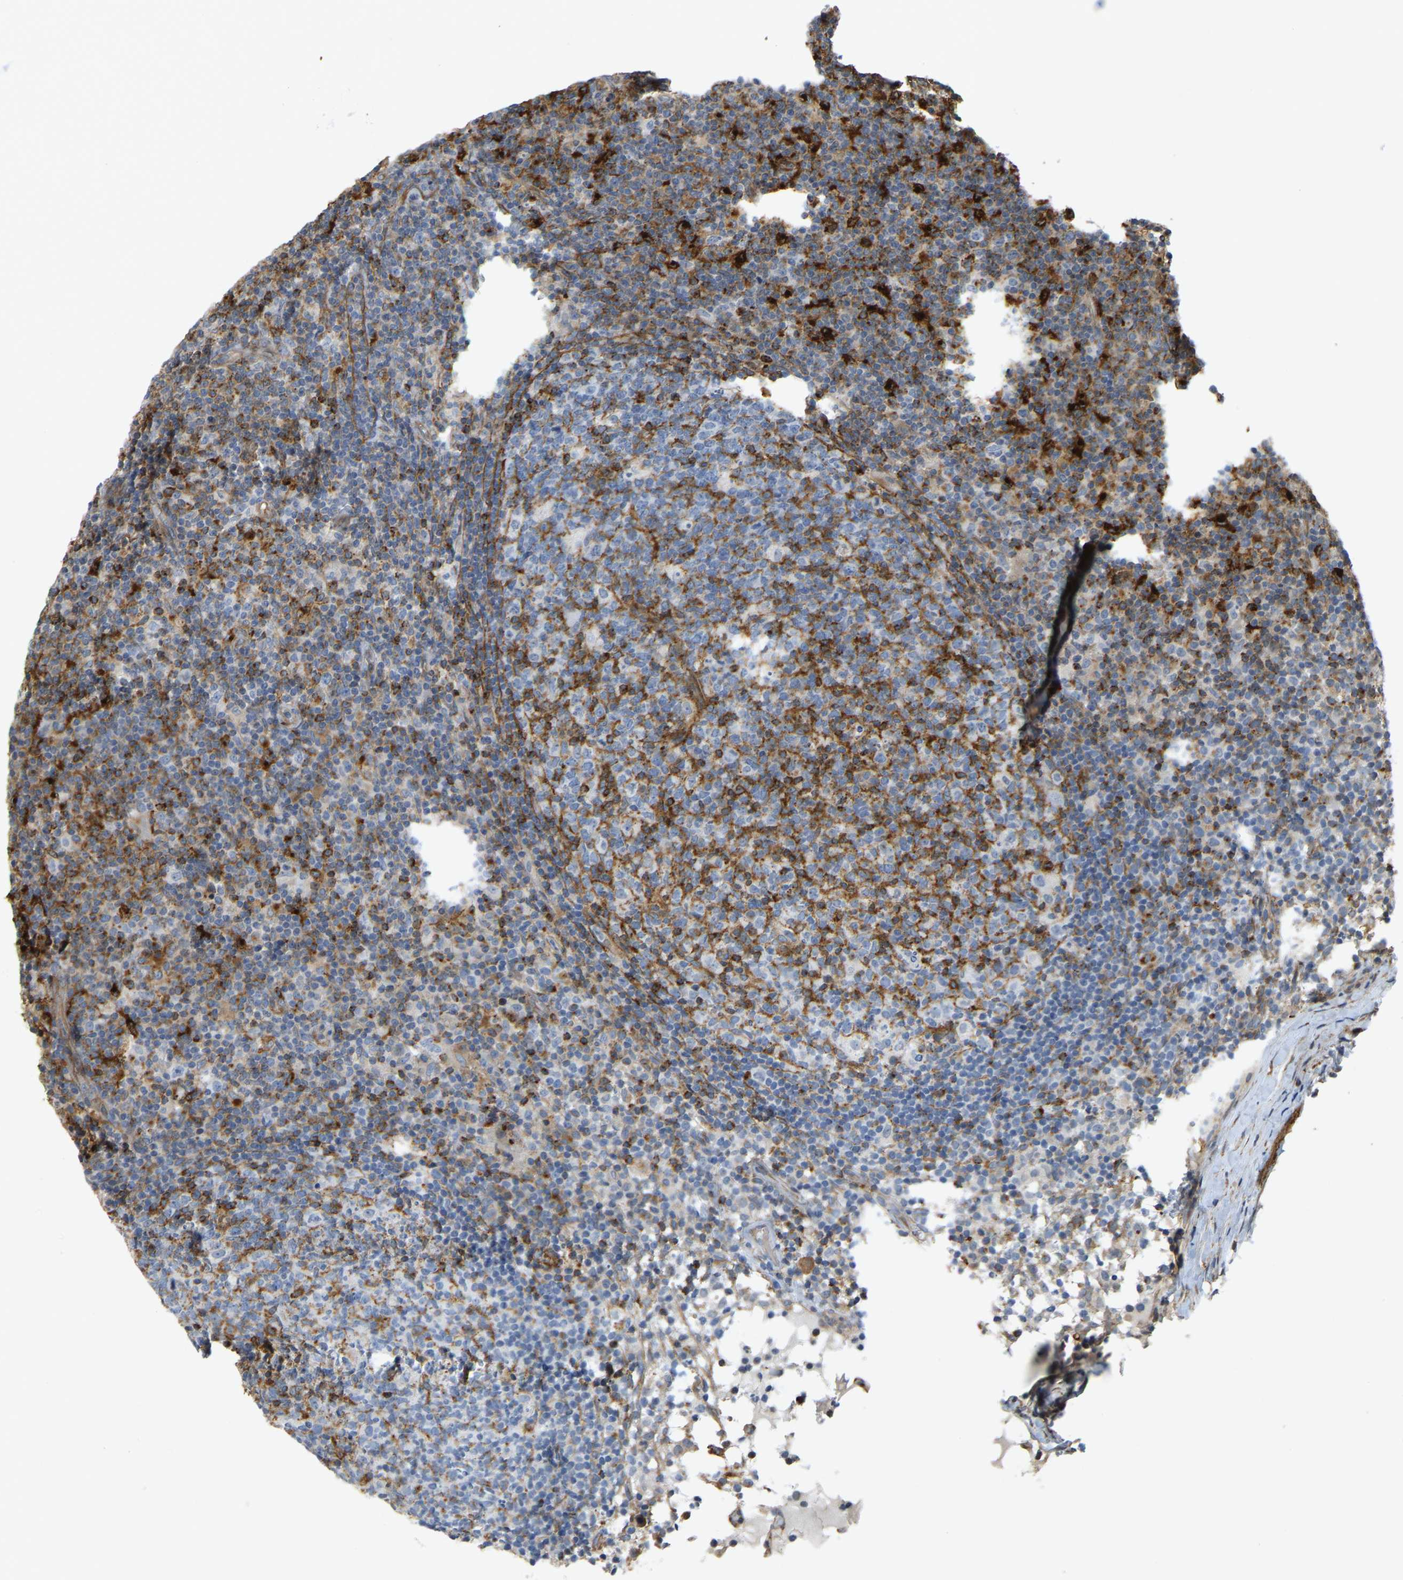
{"staining": {"intensity": "moderate", "quantity": "25%-75%", "location": "cytoplasmic/membranous"}, "tissue": "lymph node", "cell_type": "Germinal center cells", "image_type": "normal", "snomed": [{"axis": "morphology", "description": "Normal tissue, NOS"}, {"axis": "morphology", "description": "Inflammation, NOS"}, {"axis": "topography", "description": "Lymph node"}], "caption": "Immunohistochemistry (IHC) of benign human lymph node shows medium levels of moderate cytoplasmic/membranous expression in approximately 25%-75% of germinal center cells. The protein of interest is shown in brown color, while the nuclei are stained blue.", "gene": "KIAA1671", "patient": {"sex": "male", "age": 55}}